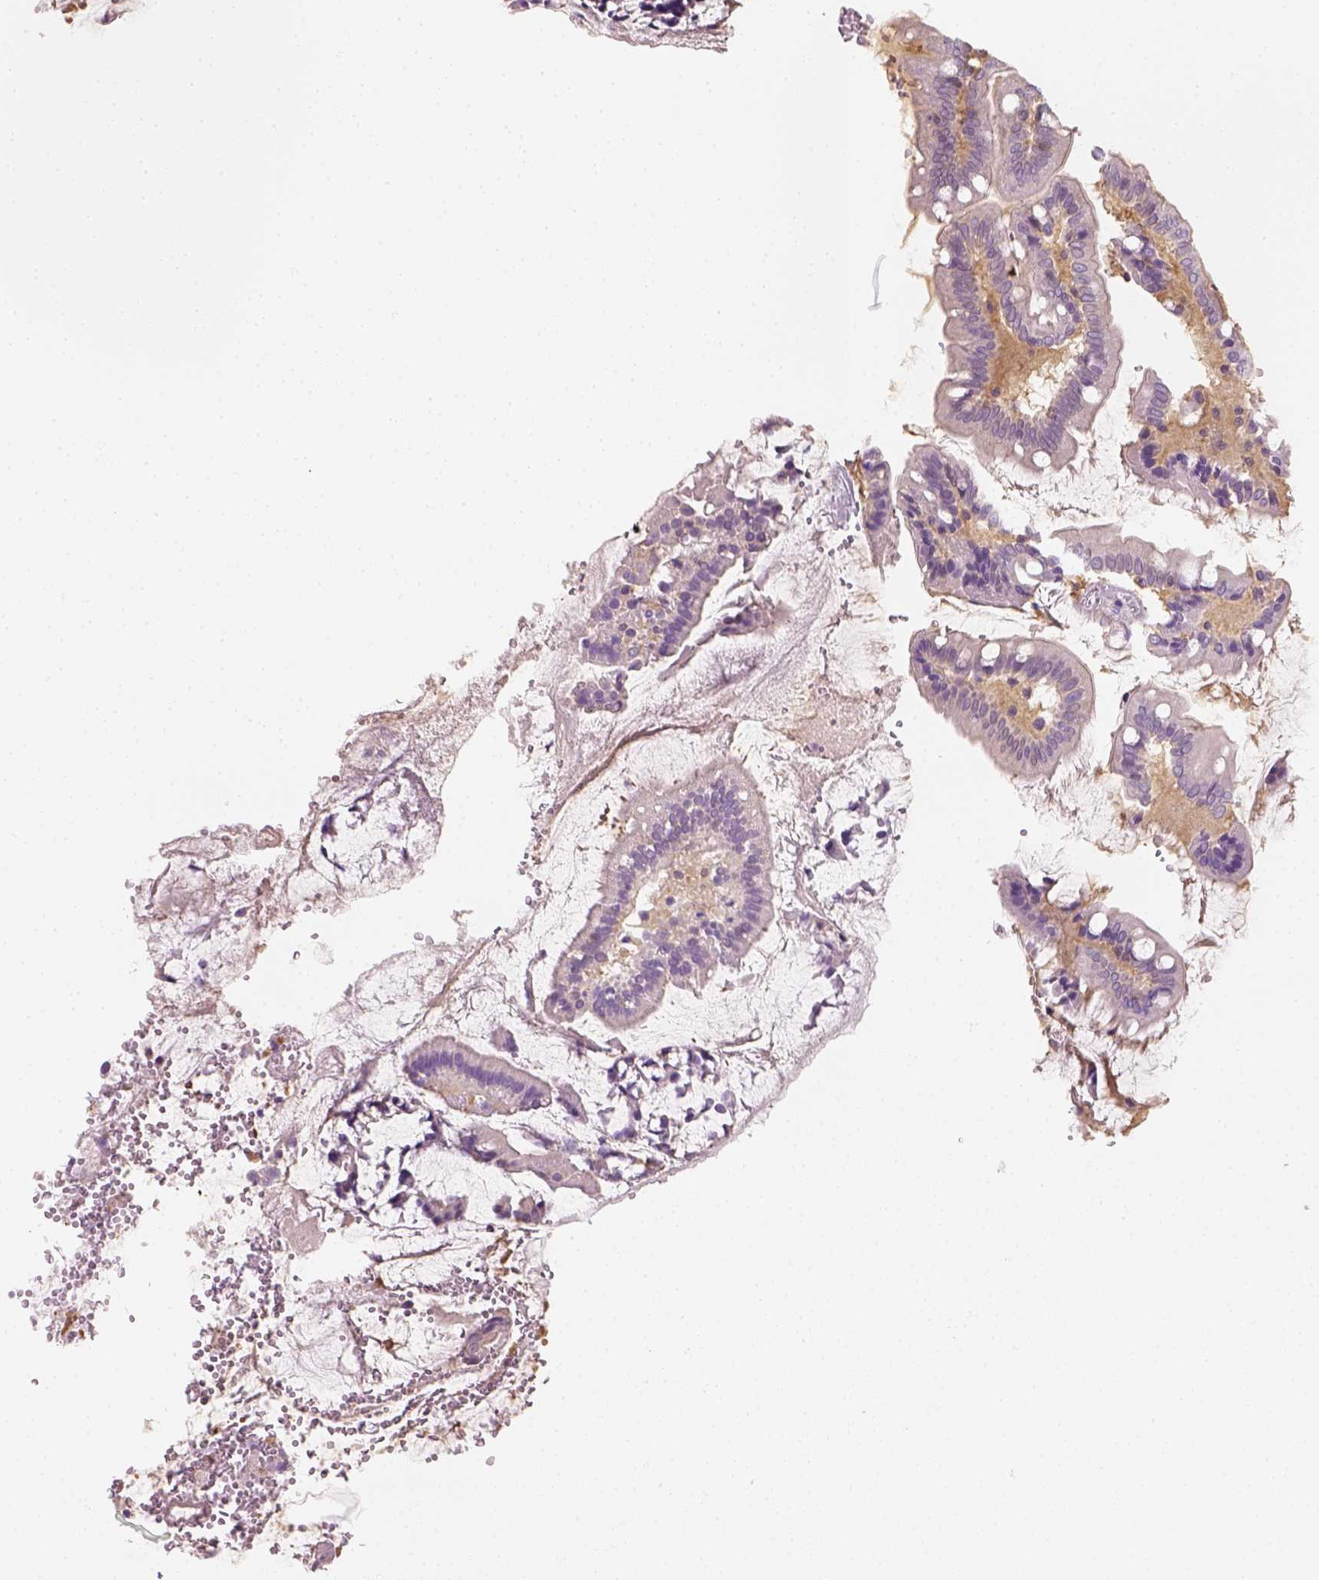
{"staining": {"intensity": "negative", "quantity": "none", "location": "none"}, "tissue": "small intestine", "cell_type": "Glandular cells", "image_type": "normal", "snomed": [{"axis": "morphology", "description": "Normal tissue, NOS"}, {"axis": "topography", "description": "Small intestine"}], "caption": "Small intestine was stained to show a protein in brown. There is no significant expression in glandular cells. Brightfield microscopy of IHC stained with DAB (3,3'-diaminobenzidine) (brown) and hematoxylin (blue), captured at high magnification.", "gene": "EPHB1", "patient": {"sex": "female", "age": 56}}